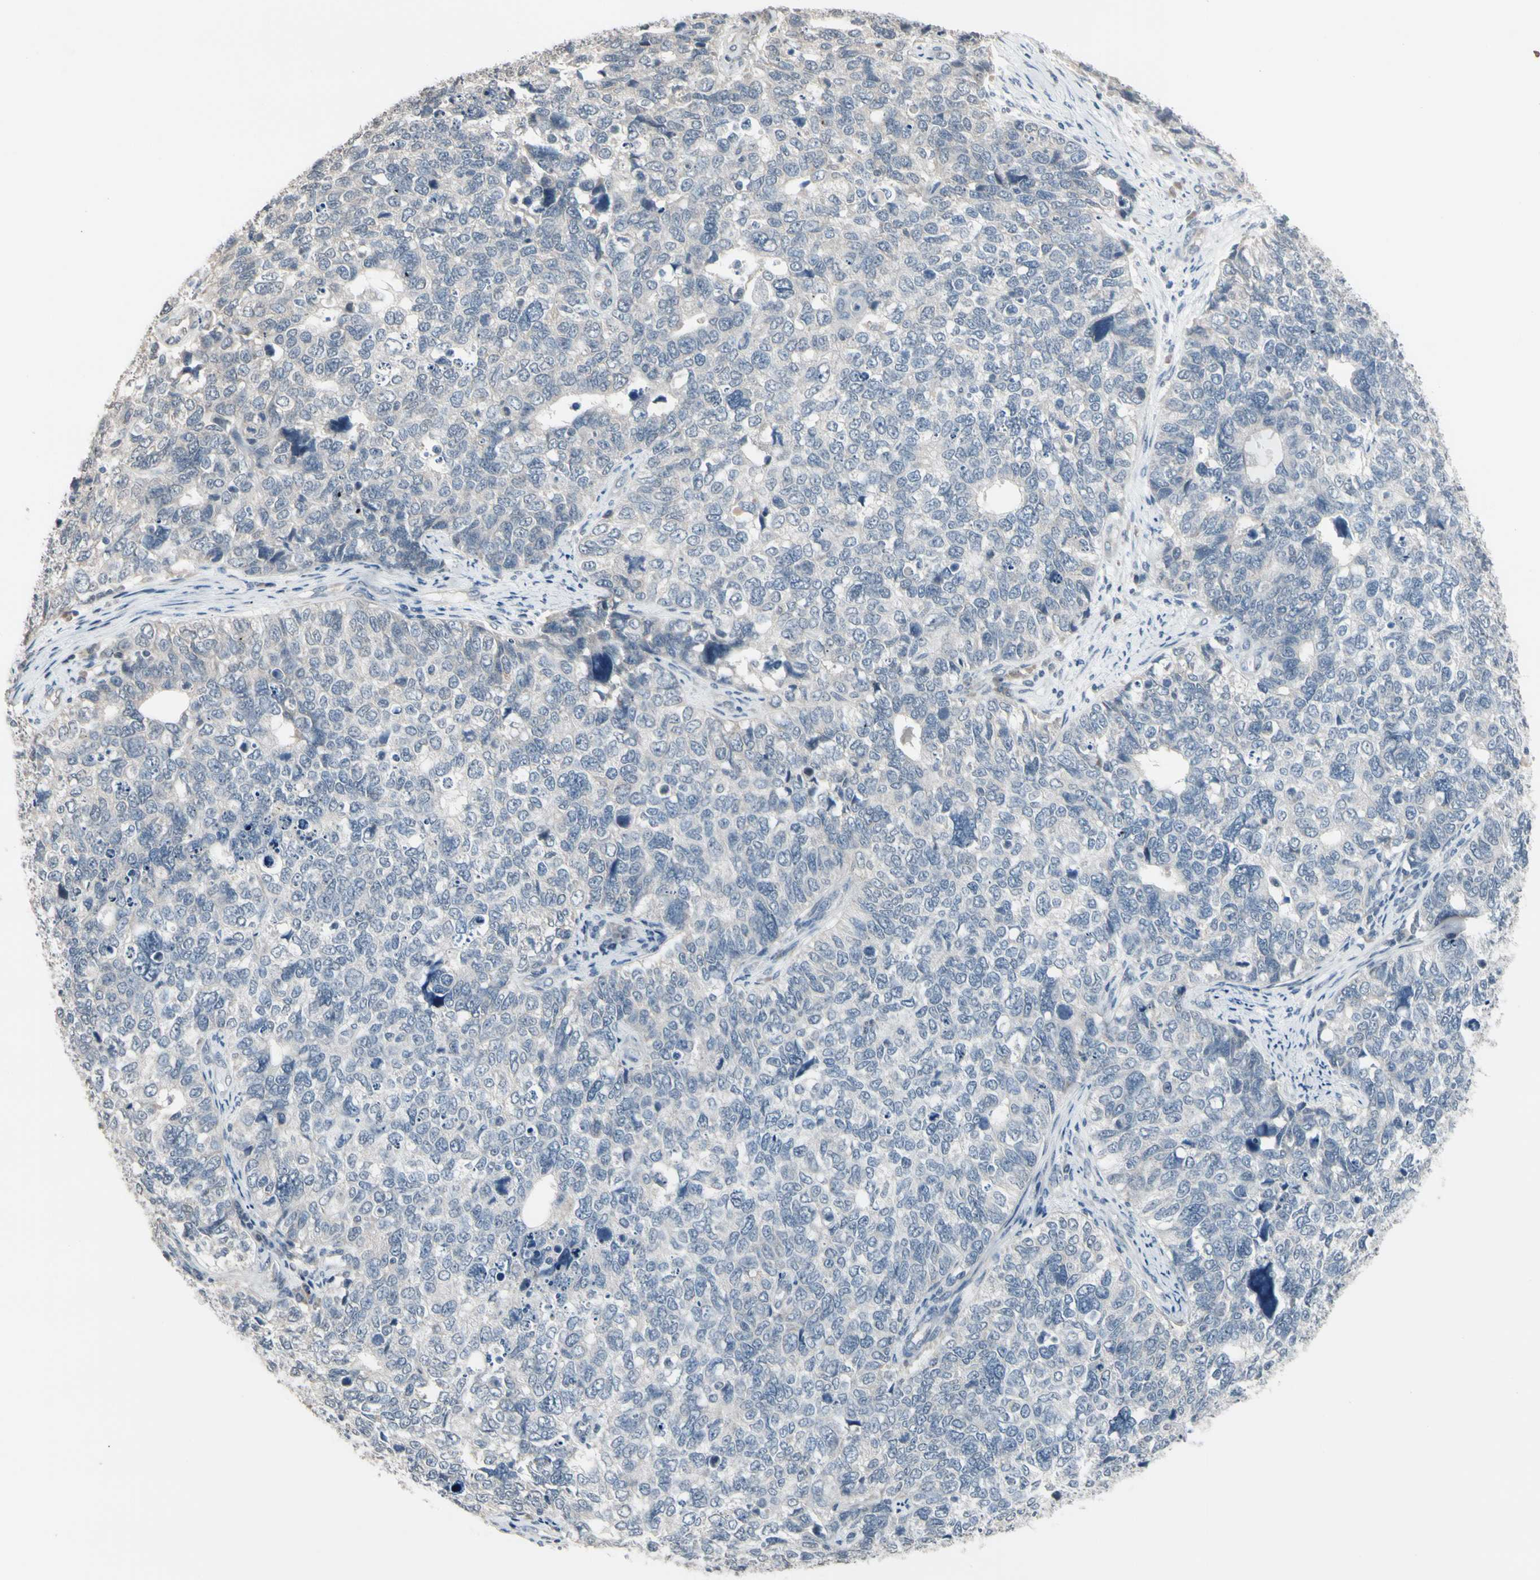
{"staining": {"intensity": "negative", "quantity": "none", "location": "none"}, "tissue": "cervical cancer", "cell_type": "Tumor cells", "image_type": "cancer", "snomed": [{"axis": "morphology", "description": "Squamous cell carcinoma, NOS"}, {"axis": "topography", "description": "Cervix"}], "caption": "Cervical cancer (squamous cell carcinoma) was stained to show a protein in brown. There is no significant expression in tumor cells. (DAB (3,3'-diaminobenzidine) IHC with hematoxylin counter stain).", "gene": "SV2A", "patient": {"sex": "female", "age": 63}}